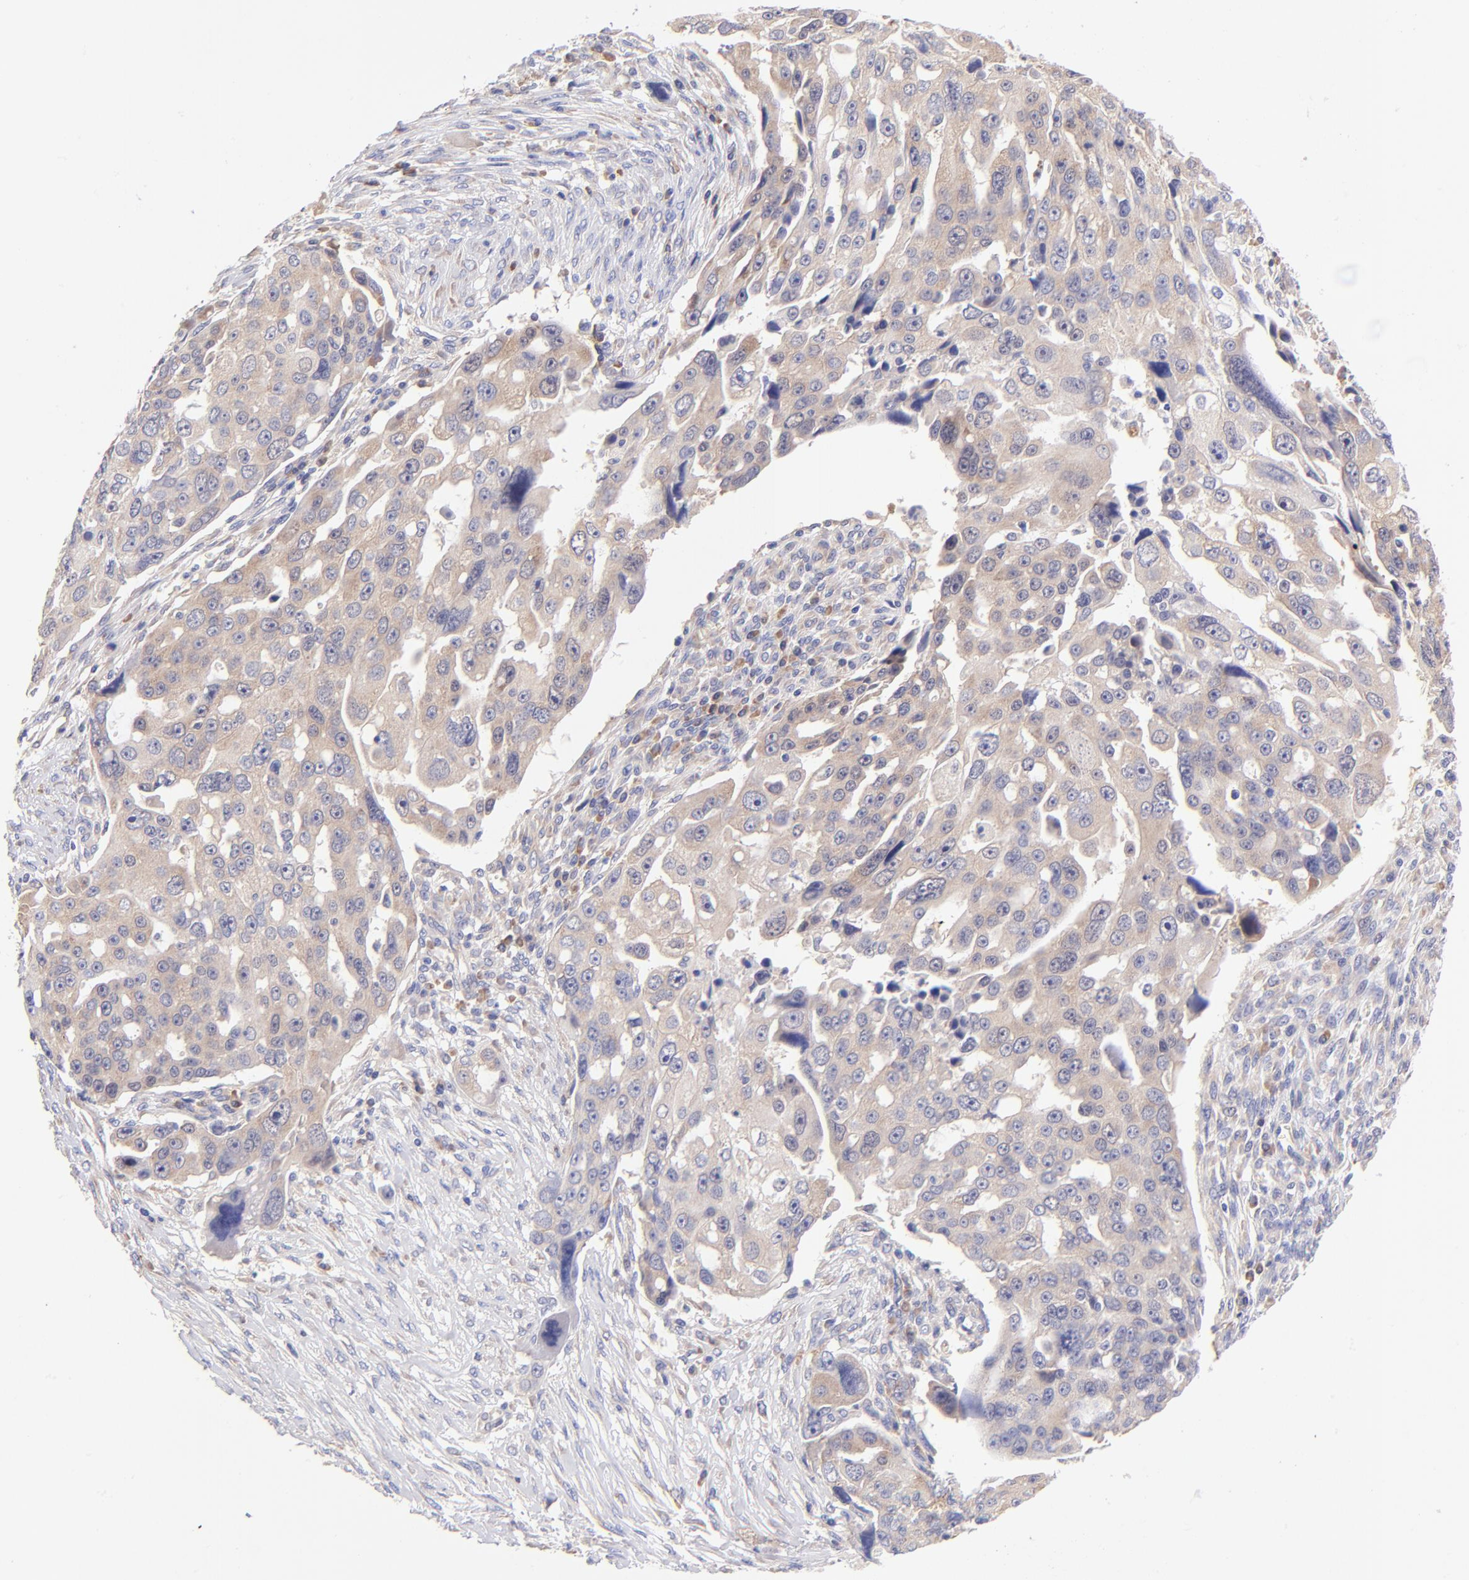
{"staining": {"intensity": "weak", "quantity": ">75%", "location": "cytoplasmic/membranous"}, "tissue": "ovarian cancer", "cell_type": "Tumor cells", "image_type": "cancer", "snomed": [{"axis": "morphology", "description": "Carcinoma, endometroid"}, {"axis": "topography", "description": "Ovary"}], "caption": "The histopathology image displays staining of endometroid carcinoma (ovarian), revealing weak cytoplasmic/membranous protein positivity (brown color) within tumor cells.", "gene": "RPL11", "patient": {"sex": "female", "age": 75}}